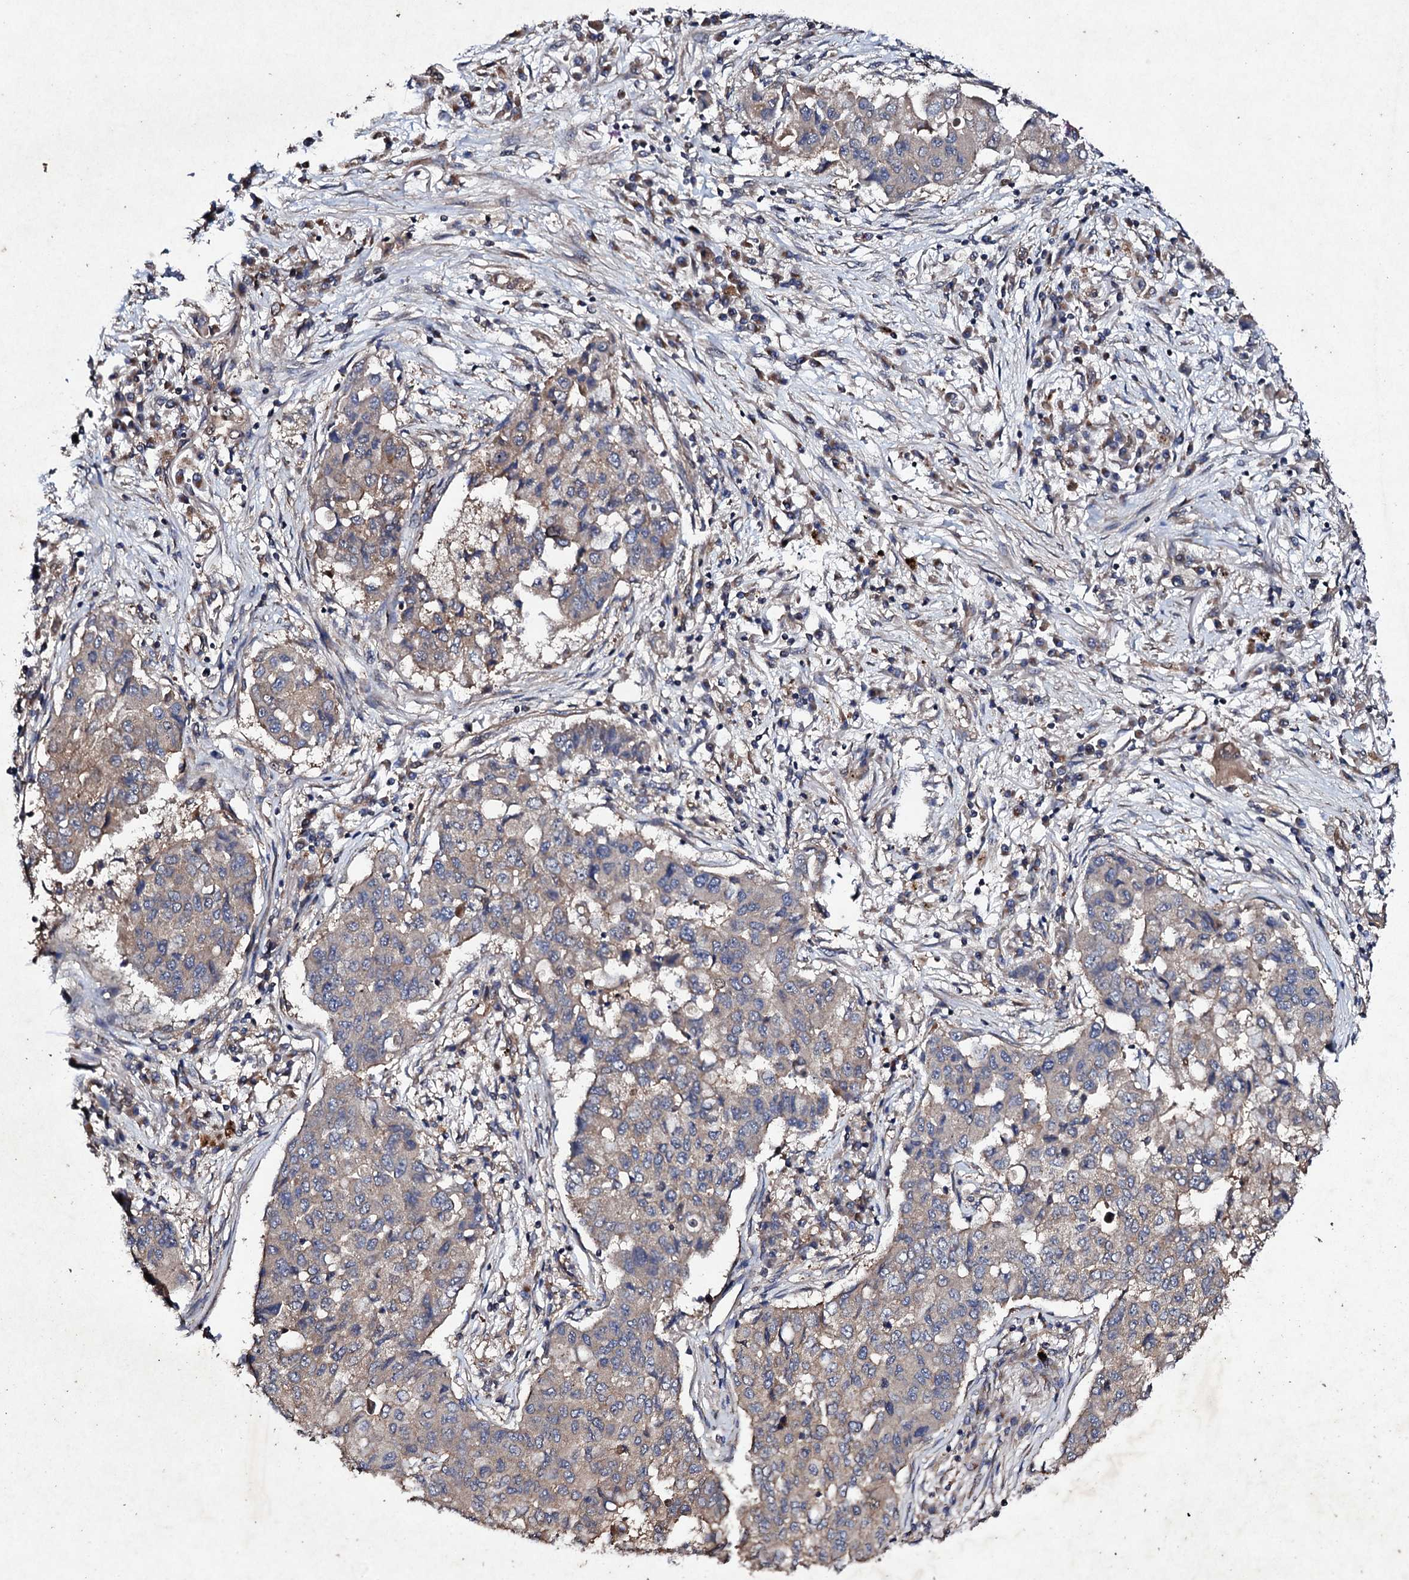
{"staining": {"intensity": "weak", "quantity": ">75%", "location": "cytoplasmic/membranous"}, "tissue": "lung cancer", "cell_type": "Tumor cells", "image_type": "cancer", "snomed": [{"axis": "morphology", "description": "Squamous cell carcinoma, NOS"}, {"axis": "topography", "description": "Lung"}], "caption": "Protein staining demonstrates weak cytoplasmic/membranous expression in approximately >75% of tumor cells in lung squamous cell carcinoma.", "gene": "MOCOS", "patient": {"sex": "male", "age": 74}}